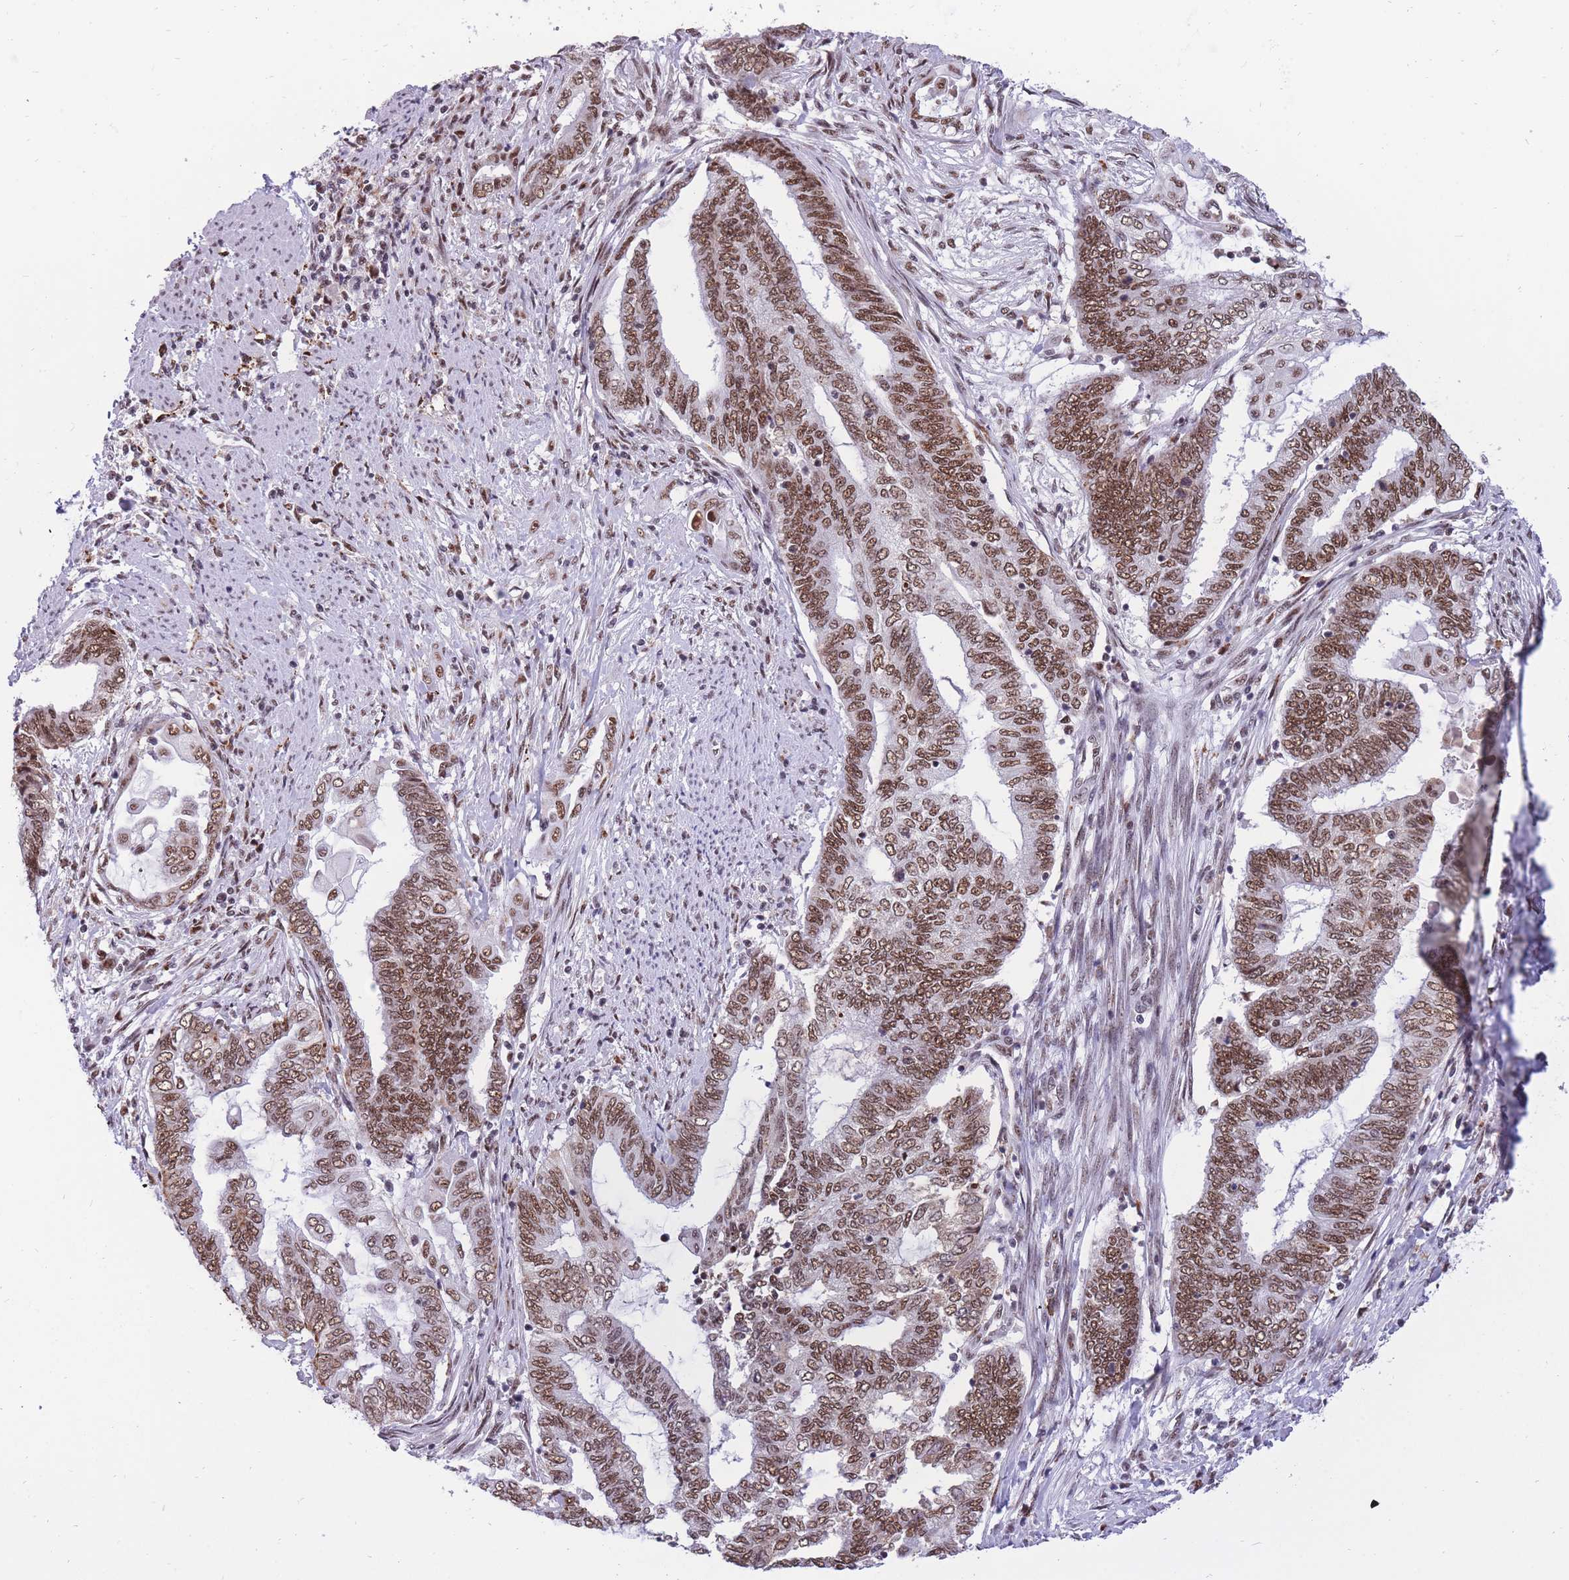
{"staining": {"intensity": "moderate", "quantity": ">75%", "location": "nuclear"}, "tissue": "endometrial cancer", "cell_type": "Tumor cells", "image_type": "cancer", "snomed": [{"axis": "morphology", "description": "Adenocarcinoma, NOS"}, {"axis": "topography", "description": "Uterus"}, {"axis": "topography", "description": "Endometrium"}], "caption": "Human endometrial cancer stained with a brown dye exhibits moderate nuclear positive positivity in about >75% of tumor cells.", "gene": "PRPF19", "patient": {"sex": "female", "age": 70}}